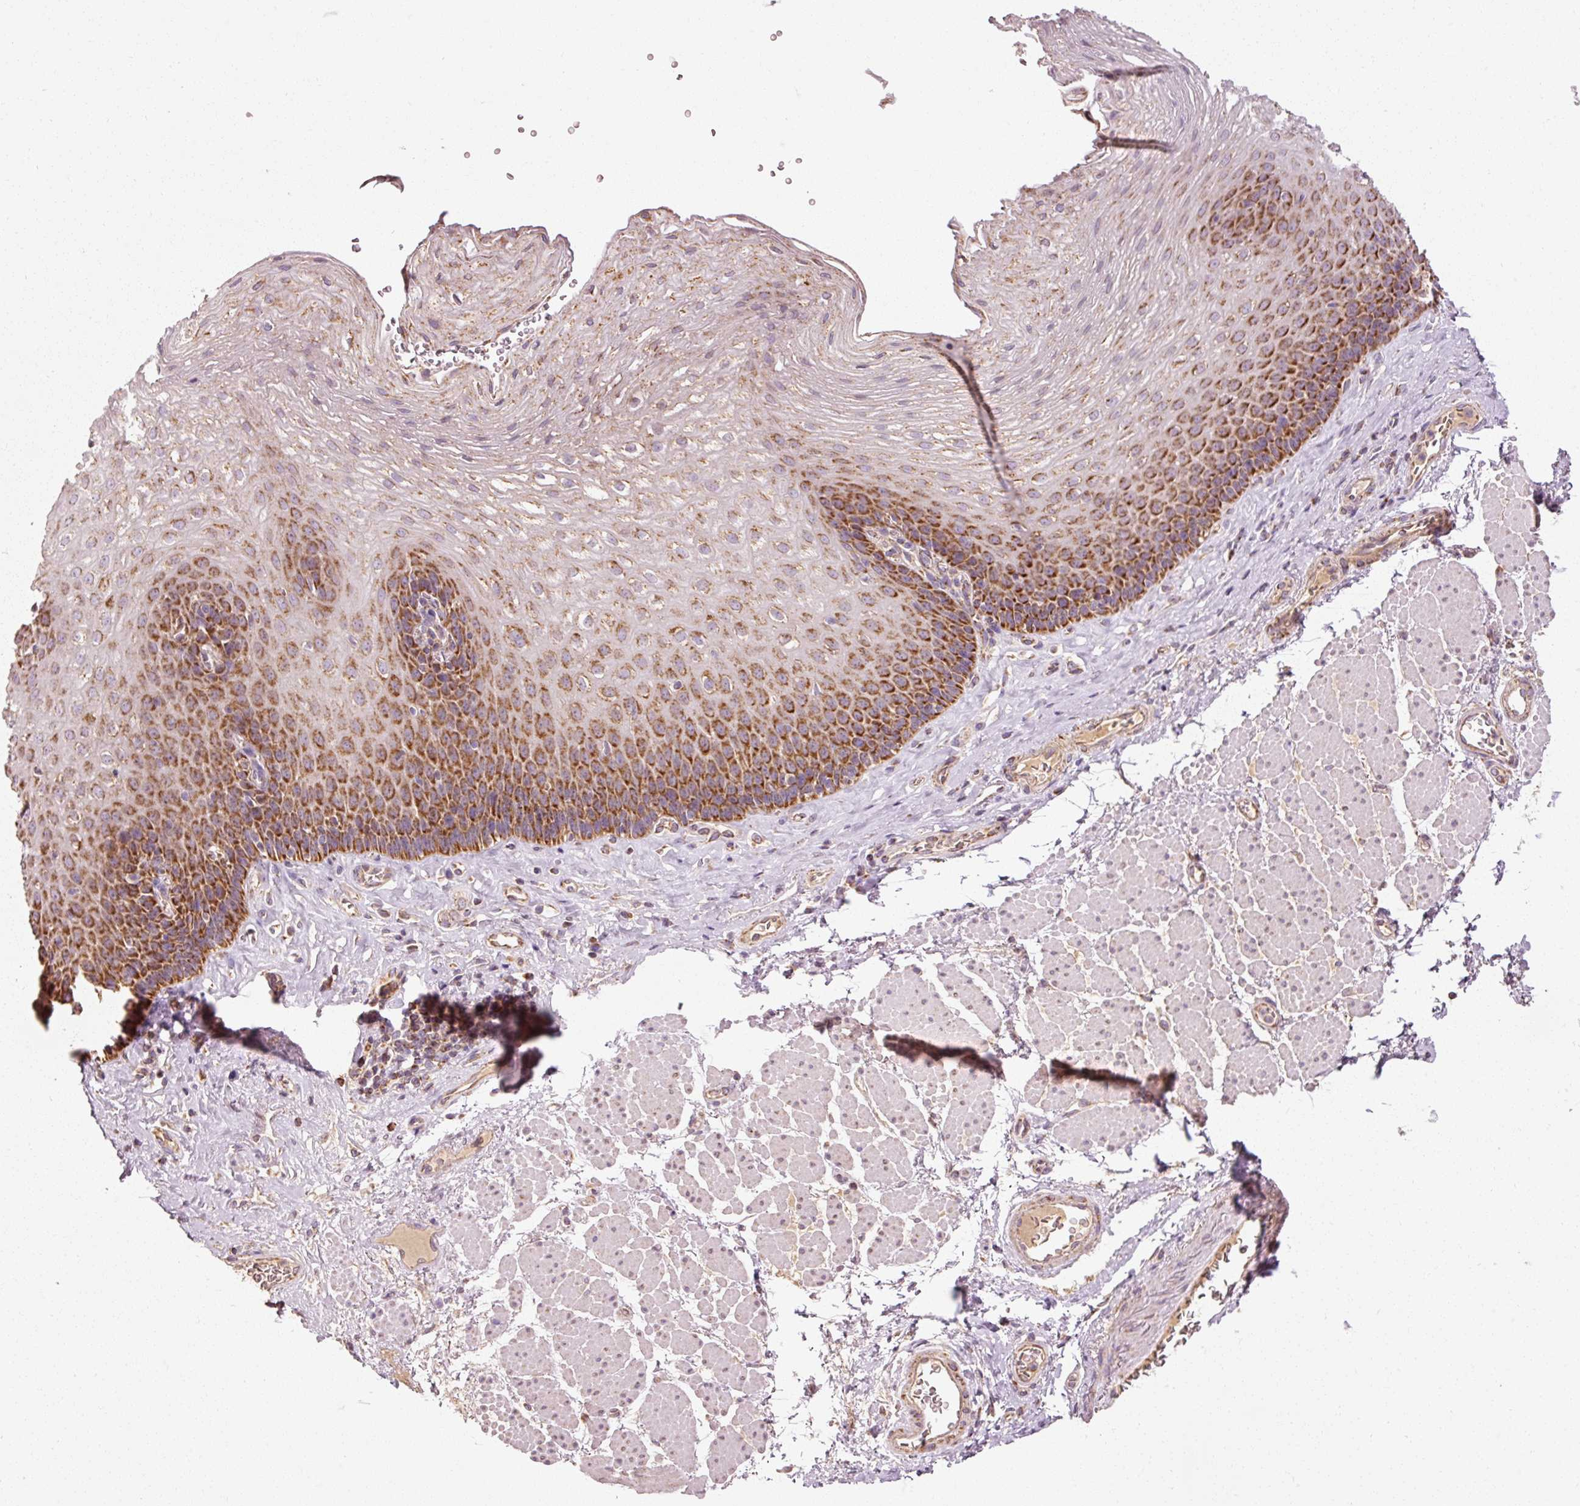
{"staining": {"intensity": "strong", "quantity": "25%-75%", "location": "cytoplasmic/membranous"}, "tissue": "esophagus", "cell_type": "Squamous epithelial cells", "image_type": "normal", "snomed": [{"axis": "morphology", "description": "Normal tissue, NOS"}, {"axis": "topography", "description": "Esophagus"}], "caption": "IHC (DAB (3,3'-diaminobenzidine)) staining of normal esophagus reveals strong cytoplasmic/membranous protein staining in about 25%-75% of squamous epithelial cells. (DAB IHC, brown staining for protein, blue staining for nuclei).", "gene": "NDUFB4", "patient": {"sex": "female", "age": 66}}